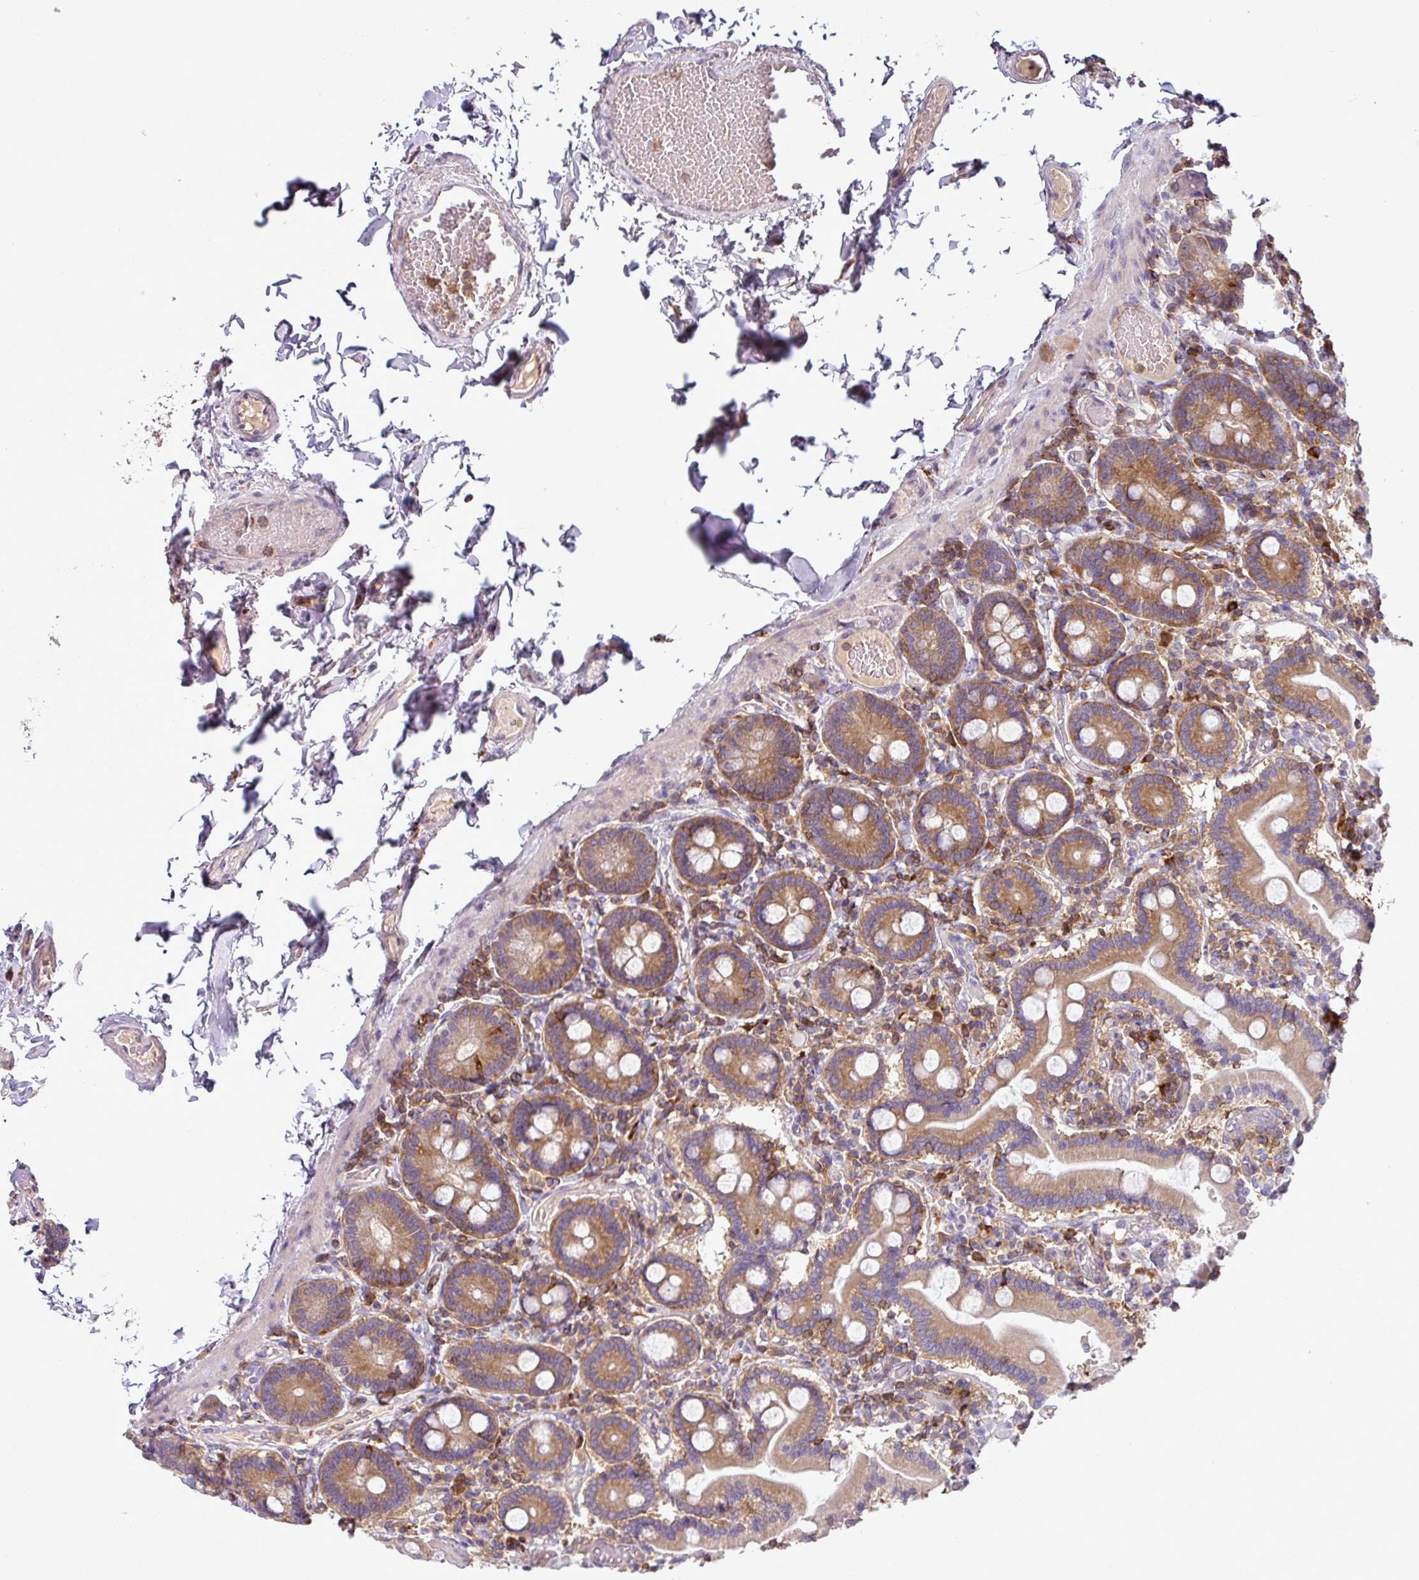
{"staining": {"intensity": "moderate", "quantity": ">75%", "location": "cytoplasmic/membranous"}, "tissue": "duodenum", "cell_type": "Glandular cells", "image_type": "normal", "snomed": [{"axis": "morphology", "description": "Normal tissue, NOS"}, {"axis": "topography", "description": "Duodenum"}], "caption": "The immunohistochemical stain labels moderate cytoplasmic/membranous positivity in glandular cells of normal duodenum. The staining is performed using DAB brown chromogen to label protein expression. The nuclei are counter-stained blue using hematoxylin.", "gene": "LRRC74B", "patient": {"sex": "male", "age": 55}}